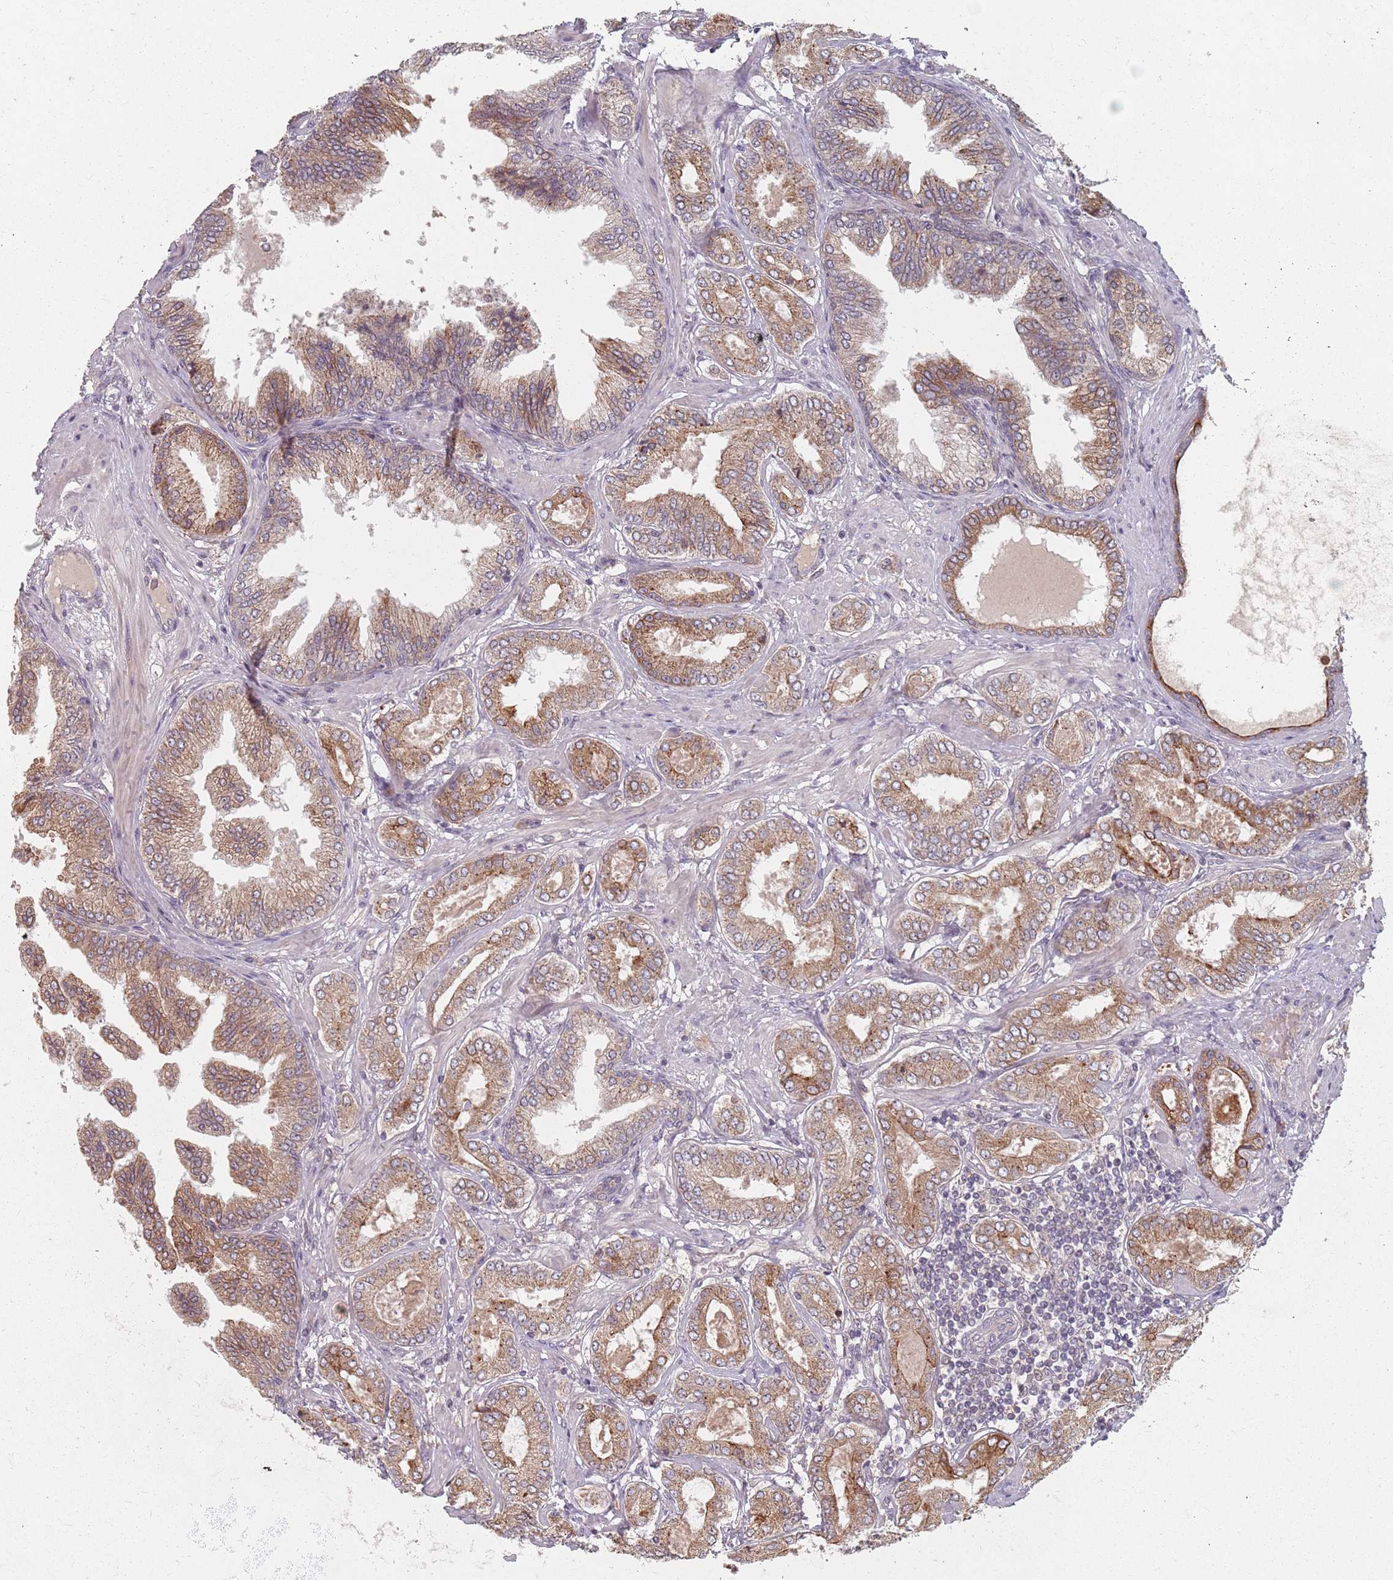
{"staining": {"intensity": "moderate", "quantity": ">75%", "location": "cytoplasmic/membranous"}, "tissue": "prostate cancer", "cell_type": "Tumor cells", "image_type": "cancer", "snomed": [{"axis": "morphology", "description": "Adenocarcinoma, Low grade"}, {"axis": "topography", "description": "Prostate"}], "caption": "IHC histopathology image of human prostate cancer stained for a protein (brown), which demonstrates medium levels of moderate cytoplasmic/membranous positivity in approximately >75% of tumor cells.", "gene": "ADAL", "patient": {"sex": "male", "age": 63}}